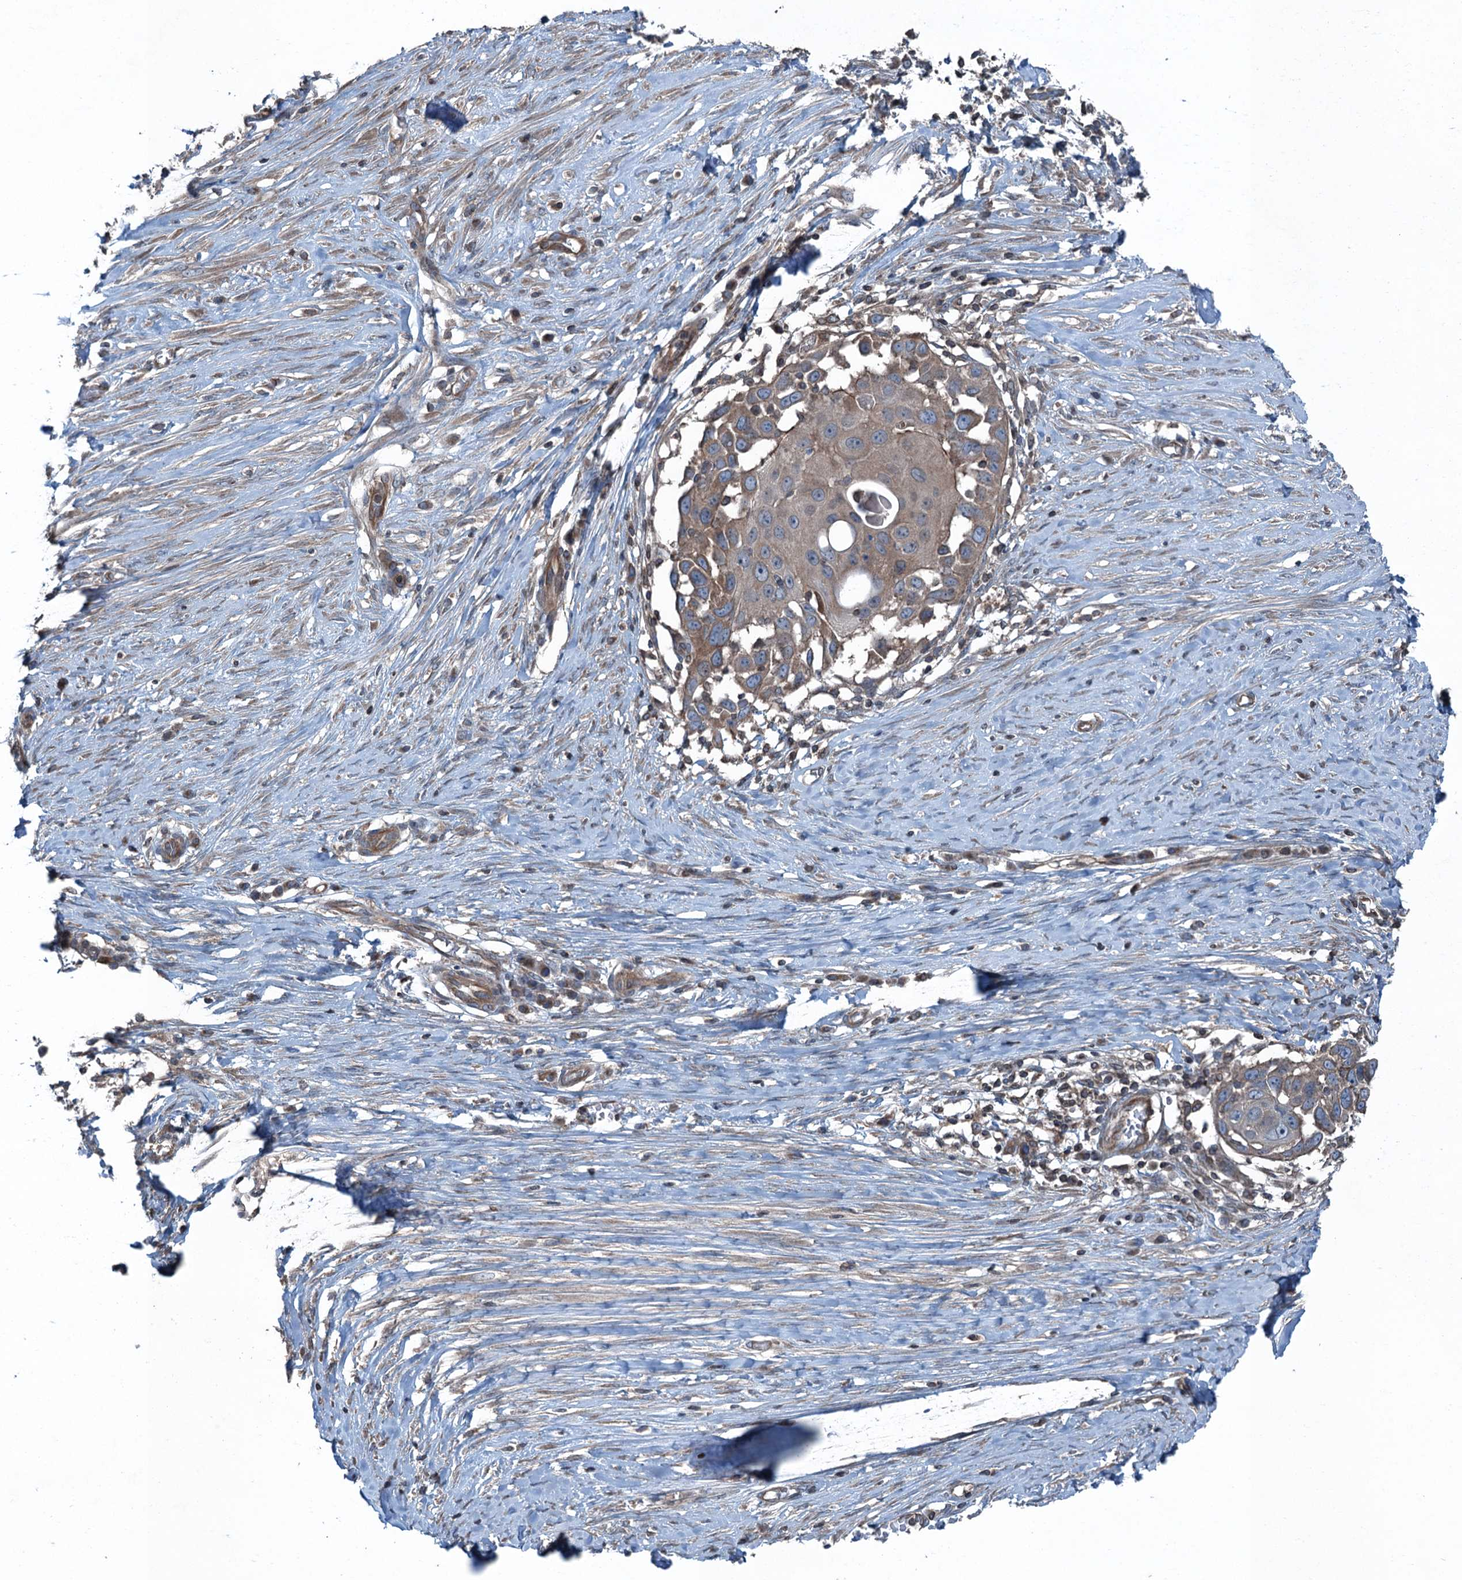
{"staining": {"intensity": "weak", "quantity": ">75%", "location": "cytoplasmic/membranous"}, "tissue": "skin cancer", "cell_type": "Tumor cells", "image_type": "cancer", "snomed": [{"axis": "morphology", "description": "Squamous cell carcinoma, NOS"}, {"axis": "topography", "description": "Skin"}], "caption": "A photomicrograph of squamous cell carcinoma (skin) stained for a protein displays weak cytoplasmic/membranous brown staining in tumor cells. Nuclei are stained in blue.", "gene": "TRAPPC8", "patient": {"sex": "female", "age": 44}}